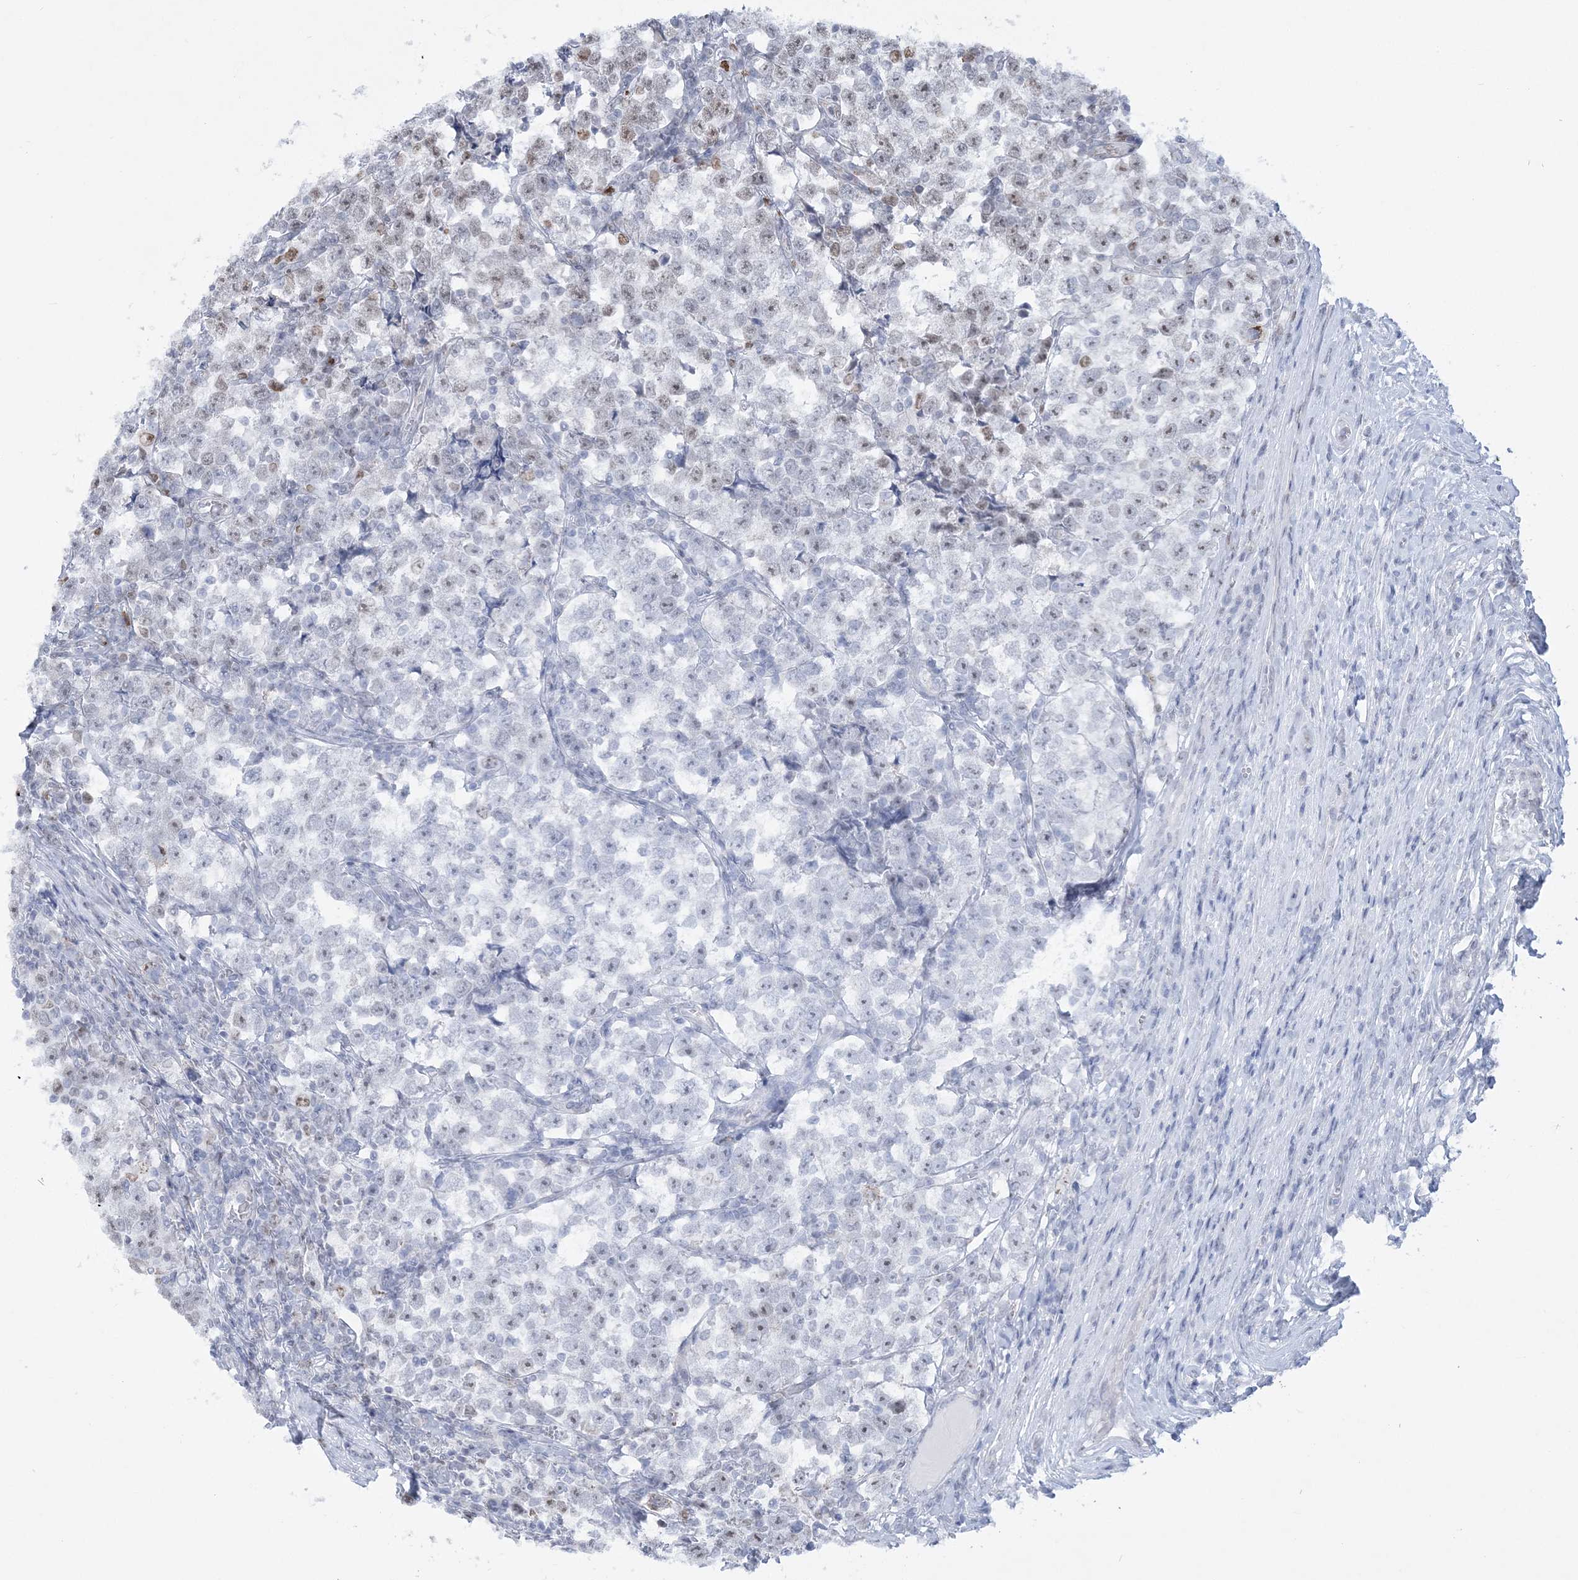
{"staining": {"intensity": "weak", "quantity": "<25%", "location": "nuclear"}, "tissue": "testis cancer", "cell_type": "Tumor cells", "image_type": "cancer", "snomed": [{"axis": "morphology", "description": "Normal tissue, NOS"}, {"axis": "morphology", "description": "Seminoma, NOS"}, {"axis": "topography", "description": "Testis"}], "caption": "This image is of testis seminoma stained with immunohistochemistry to label a protein in brown with the nuclei are counter-stained blue. There is no expression in tumor cells.", "gene": "DDX21", "patient": {"sex": "male", "age": 43}}